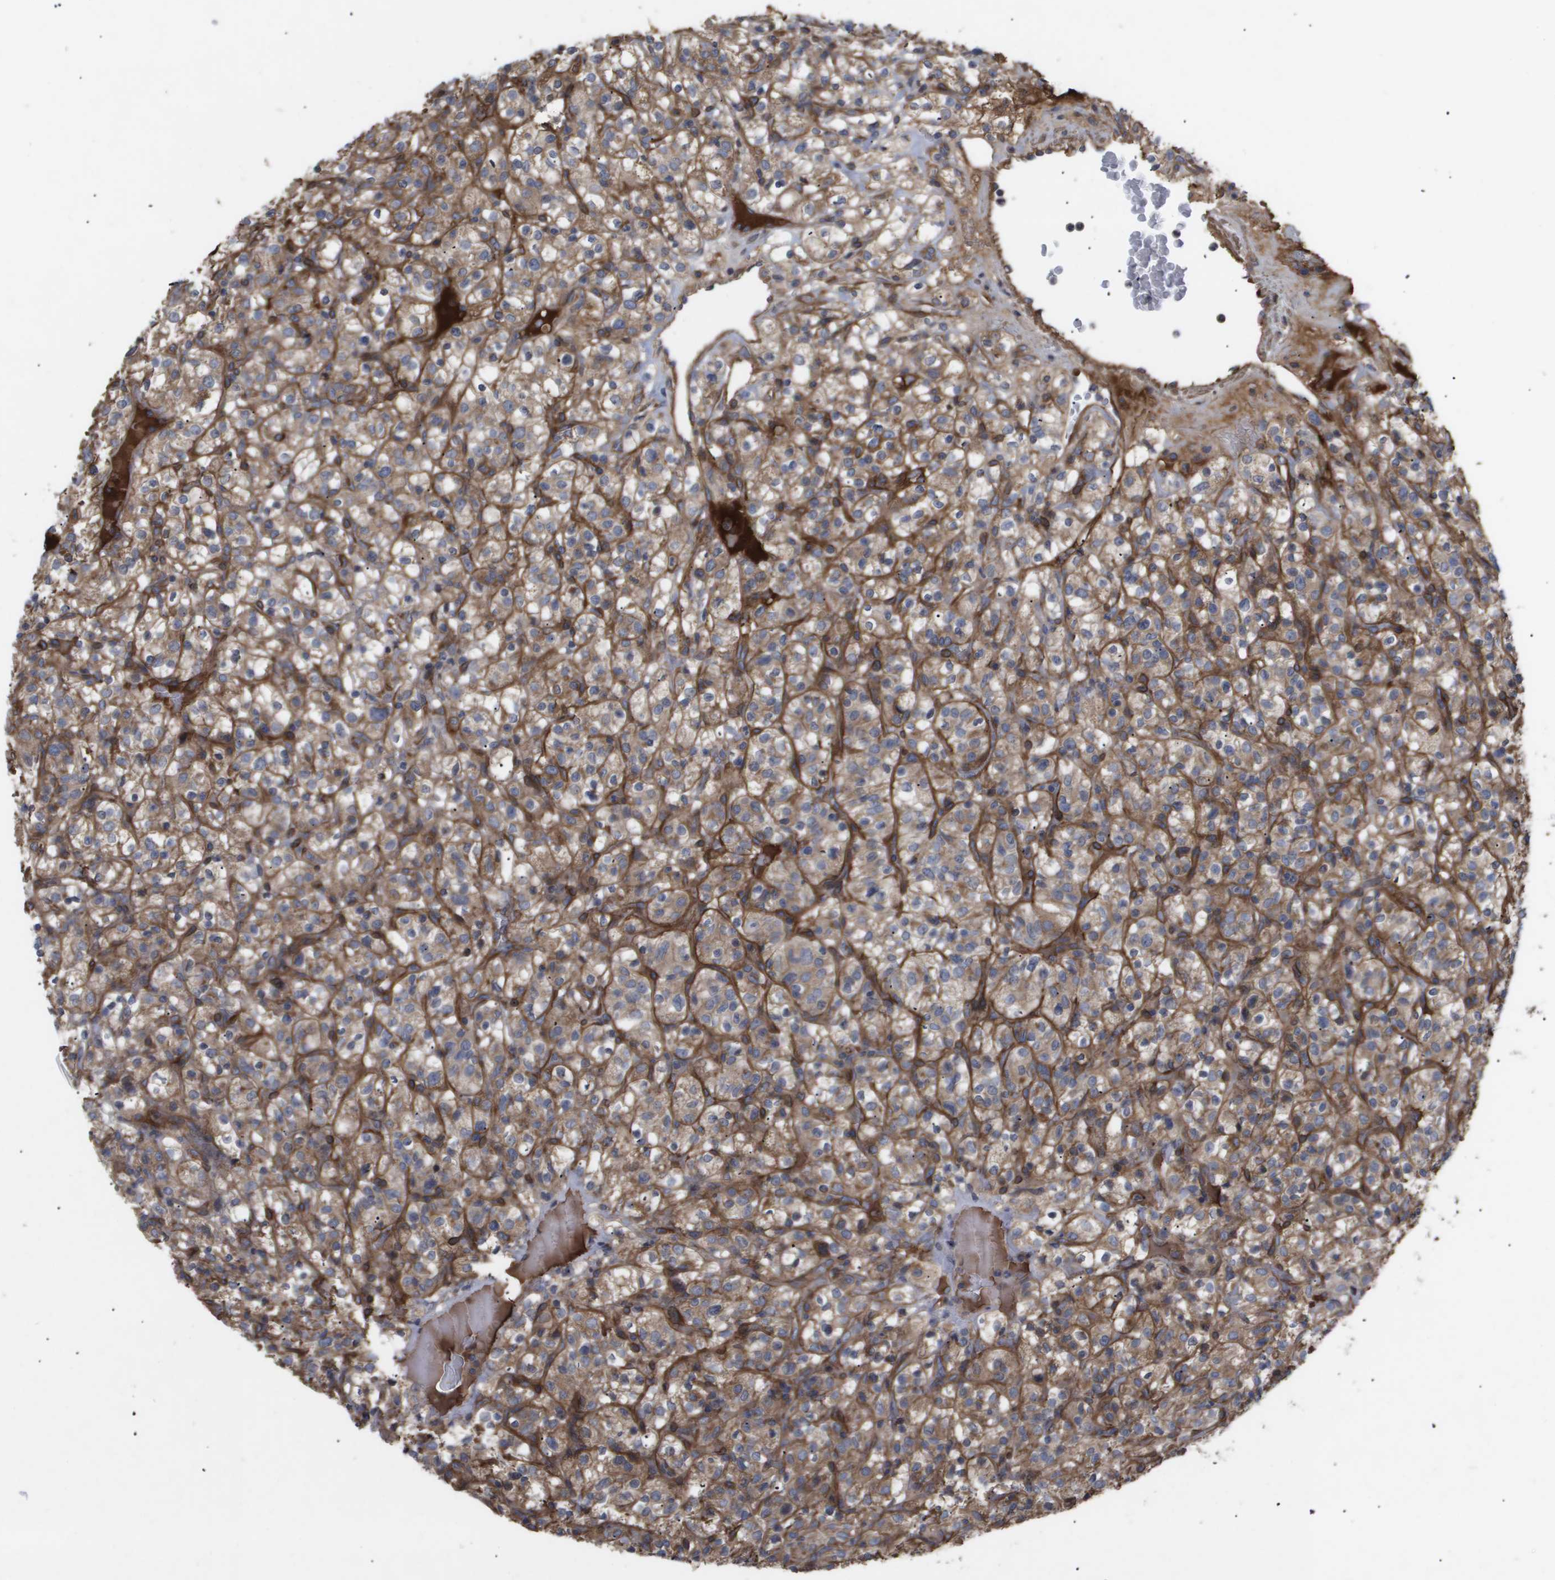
{"staining": {"intensity": "moderate", "quantity": ">75%", "location": "cytoplasmic/membranous"}, "tissue": "renal cancer", "cell_type": "Tumor cells", "image_type": "cancer", "snomed": [{"axis": "morphology", "description": "Normal tissue, NOS"}, {"axis": "morphology", "description": "Adenocarcinoma, NOS"}, {"axis": "topography", "description": "Kidney"}], "caption": "Brown immunohistochemical staining in renal cancer demonstrates moderate cytoplasmic/membranous expression in about >75% of tumor cells. Immunohistochemistry (ihc) stains the protein of interest in brown and the nuclei are stained blue.", "gene": "TNS1", "patient": {"sex": "female", "age": 72}}